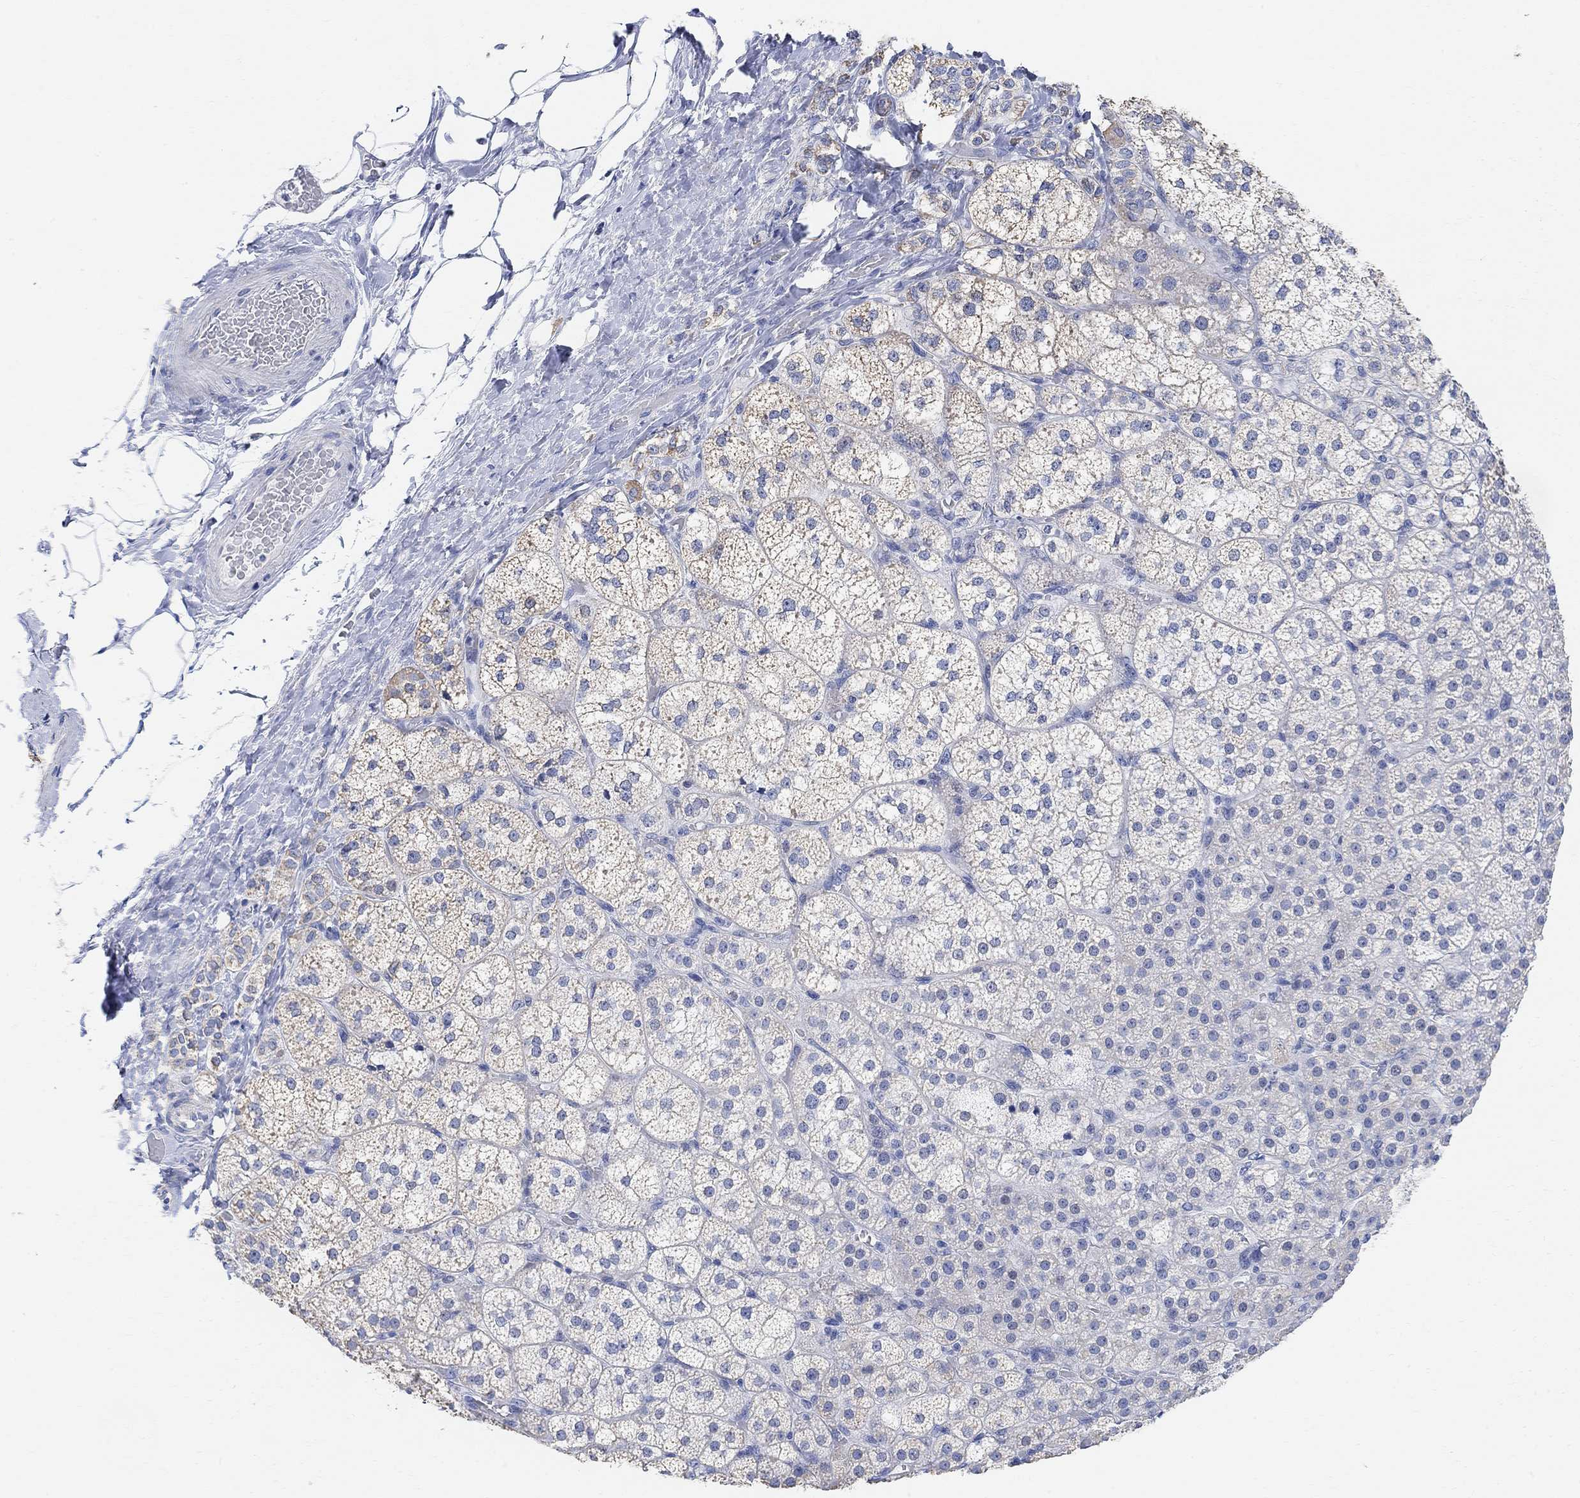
{"staining": {"intensity": "negative", "quantity": "none", "location": "none"}, "tissue": "adrenal gland", "cell_type": "Glandular cells", "image_type": "normal", "snomed": [{"axis": "morphology", "description": "Normal tissue, NOS"}, {"axis": "topography", "description": "Adrenal gland"}], "caption": "Immunohistochemical staining of benign adrenal gland demonstrates no significant expression in glandular cells. (Stains: DAB immunohistochemistry with hematoxylin counter stain, Microscopy: brightfield microscopy at high magnification).", "gene": "SYT12", "patient": {"sex": "female", "age": 60}}